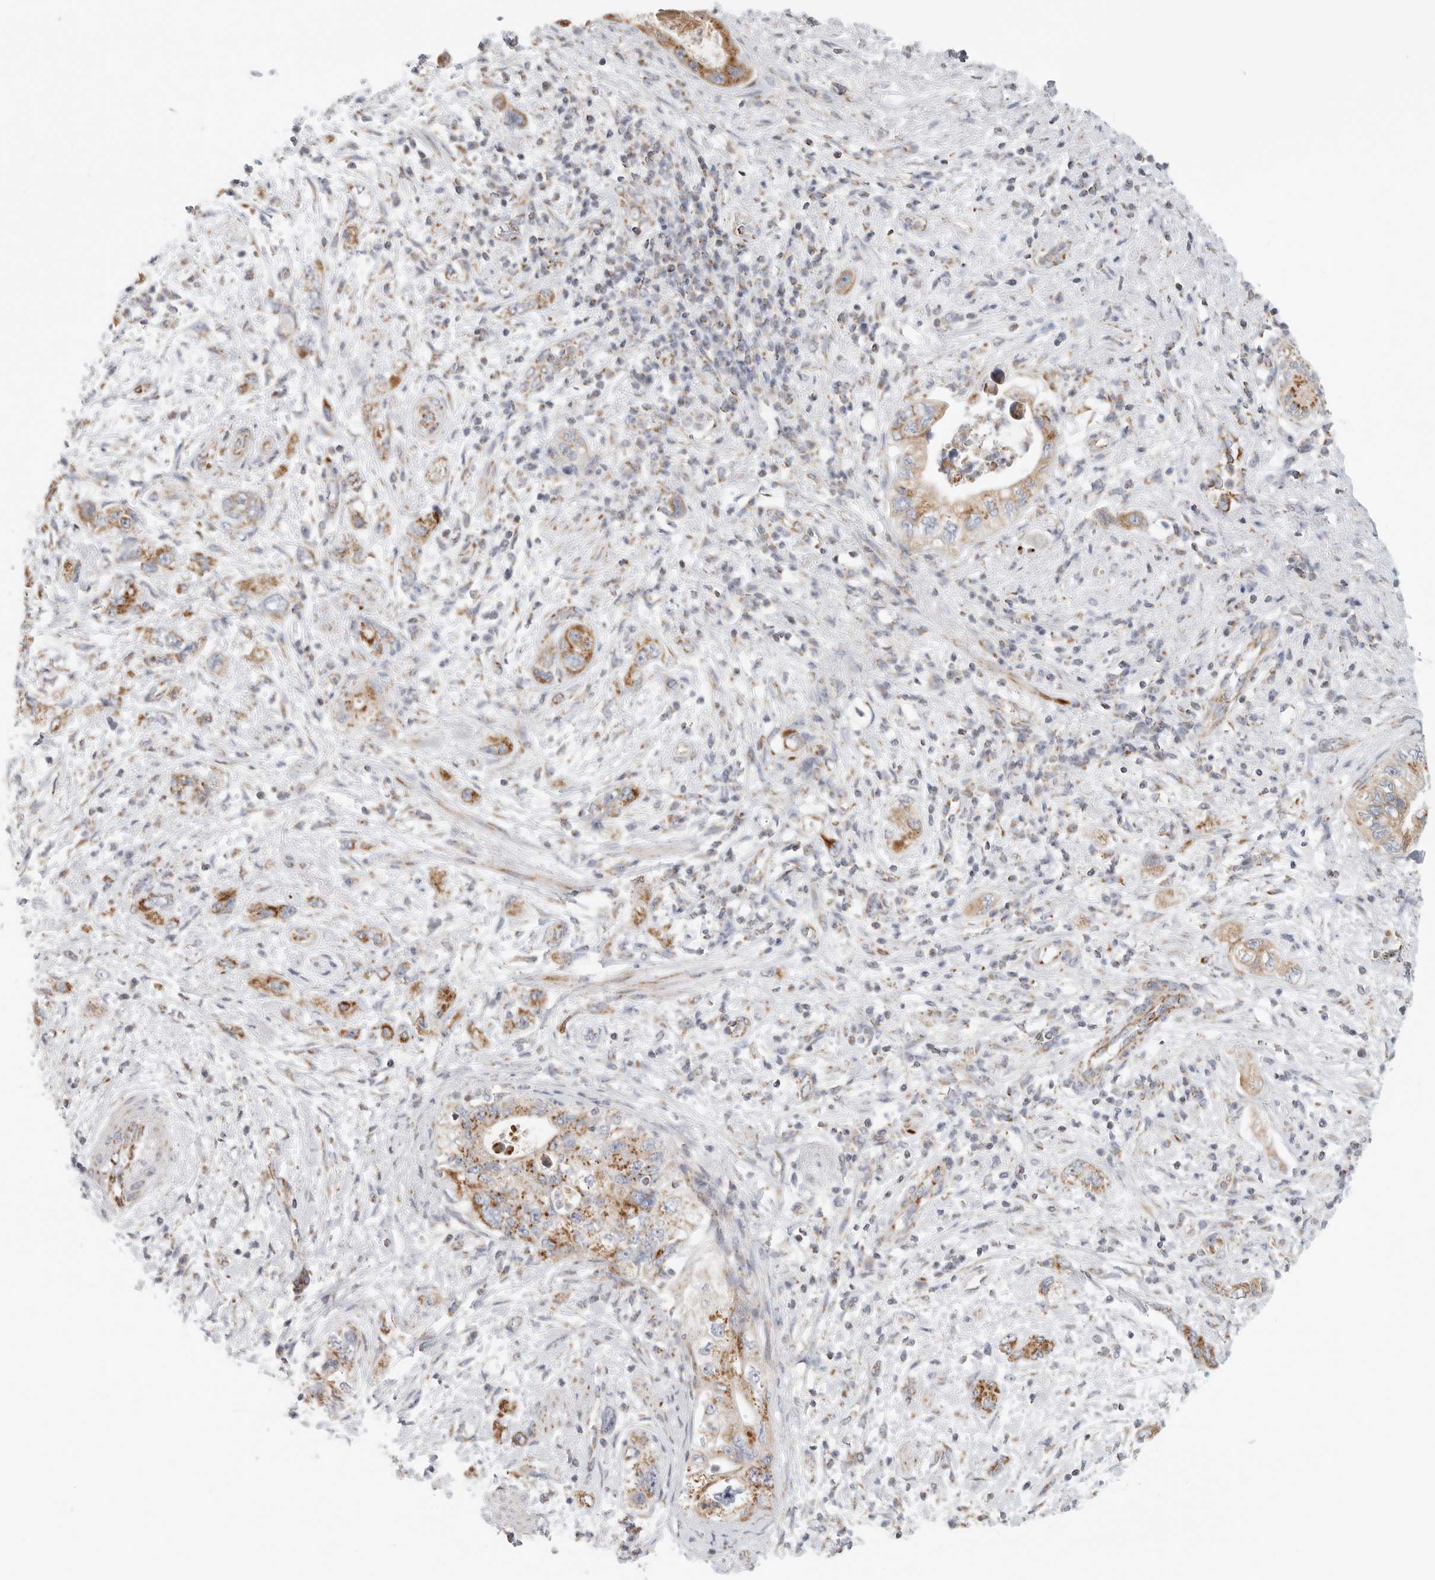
{"staining": {"intensity": "moderate", "quantity": ">75%", "location": "cytoplasmic/membranous"}, "tissue": "pancreatic cancer", "cell_type": "Tumor cells", "image_type": "cancer", "snomed": [{"axis": "morphology", "description": "Adenocarcinoma, NOS"}, {"axis": "topography", "description": "Pancreas"}], "caption": "Immunohistochemical staining of human pancreatic adenocarcinoma shows moderate cytoplasmic/membranous protein expression in about >75% of tumor cells. The staining was performed using DAB (3,3'-diaminobenzidine) to visualize the protein expression in brown, while the nuclei were stained in blue with hematoxylin (Magnification: 20x).", "gene": "SLC25A26", "patient": {"sex": "female", "age": 73}}